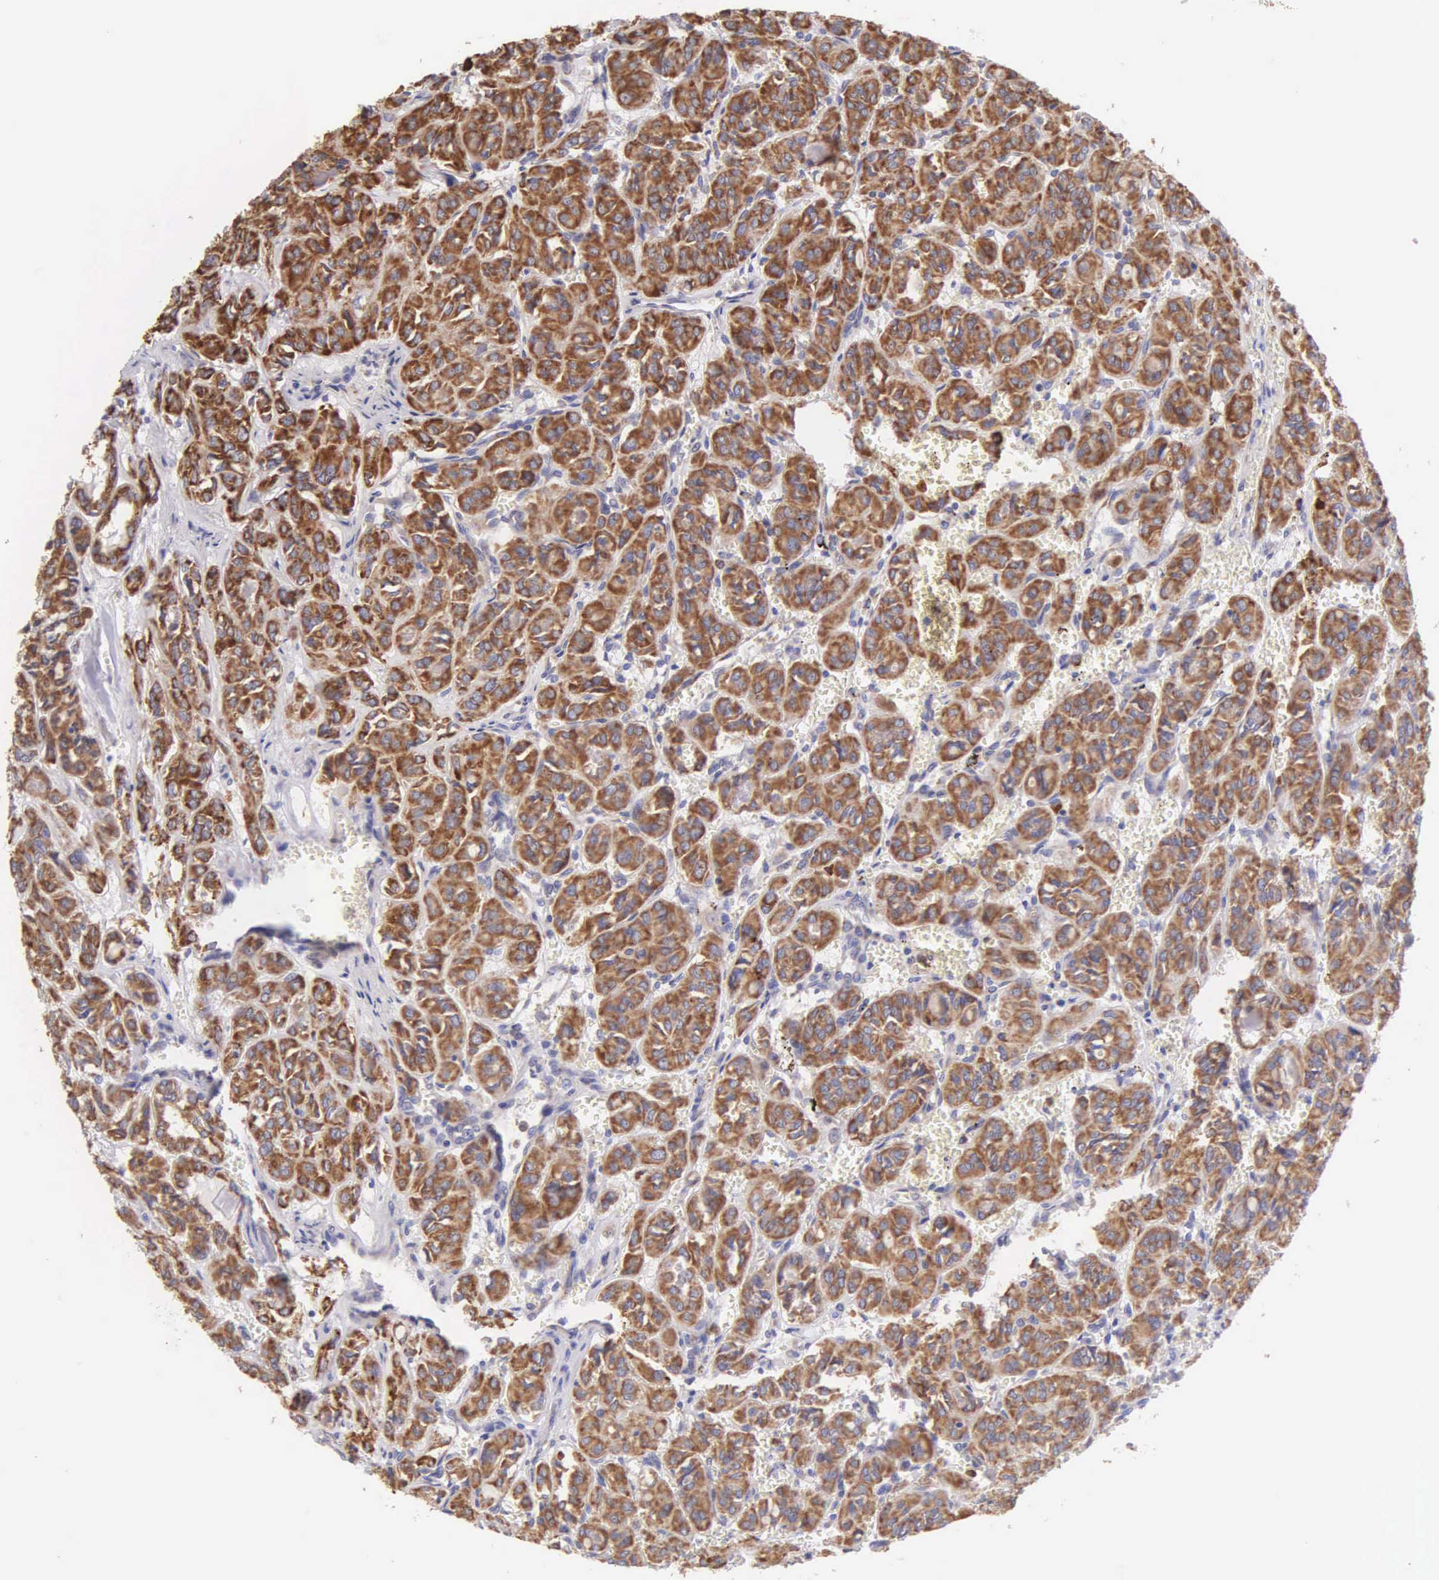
{"staining": {"intensity": "strong", "quantity": ">75%", "location": "cytoplasmic/membranous"}, "tissue": "thyroid cancer", "cell_type": "Tumor cells", "image_type": "cancer", "snomed": [{"axis": "morphology", "description": "Follicular adenoma carcinoma, NOS"}, {"axis": "topography", "description": "Thyroid gland"}], "caption": "High-magnification brightfield microscopy of thyroid cancer (follicular adenoma carcinoma) stained with DAB (brown) and counterstained with hematoxylin (blue). tumor cells exhibit strong cytoplasmic/membranous expression is seen in about>75% of cells.", "gene": "CKAP4", "patient": {"sex": "female", "age": 71}}